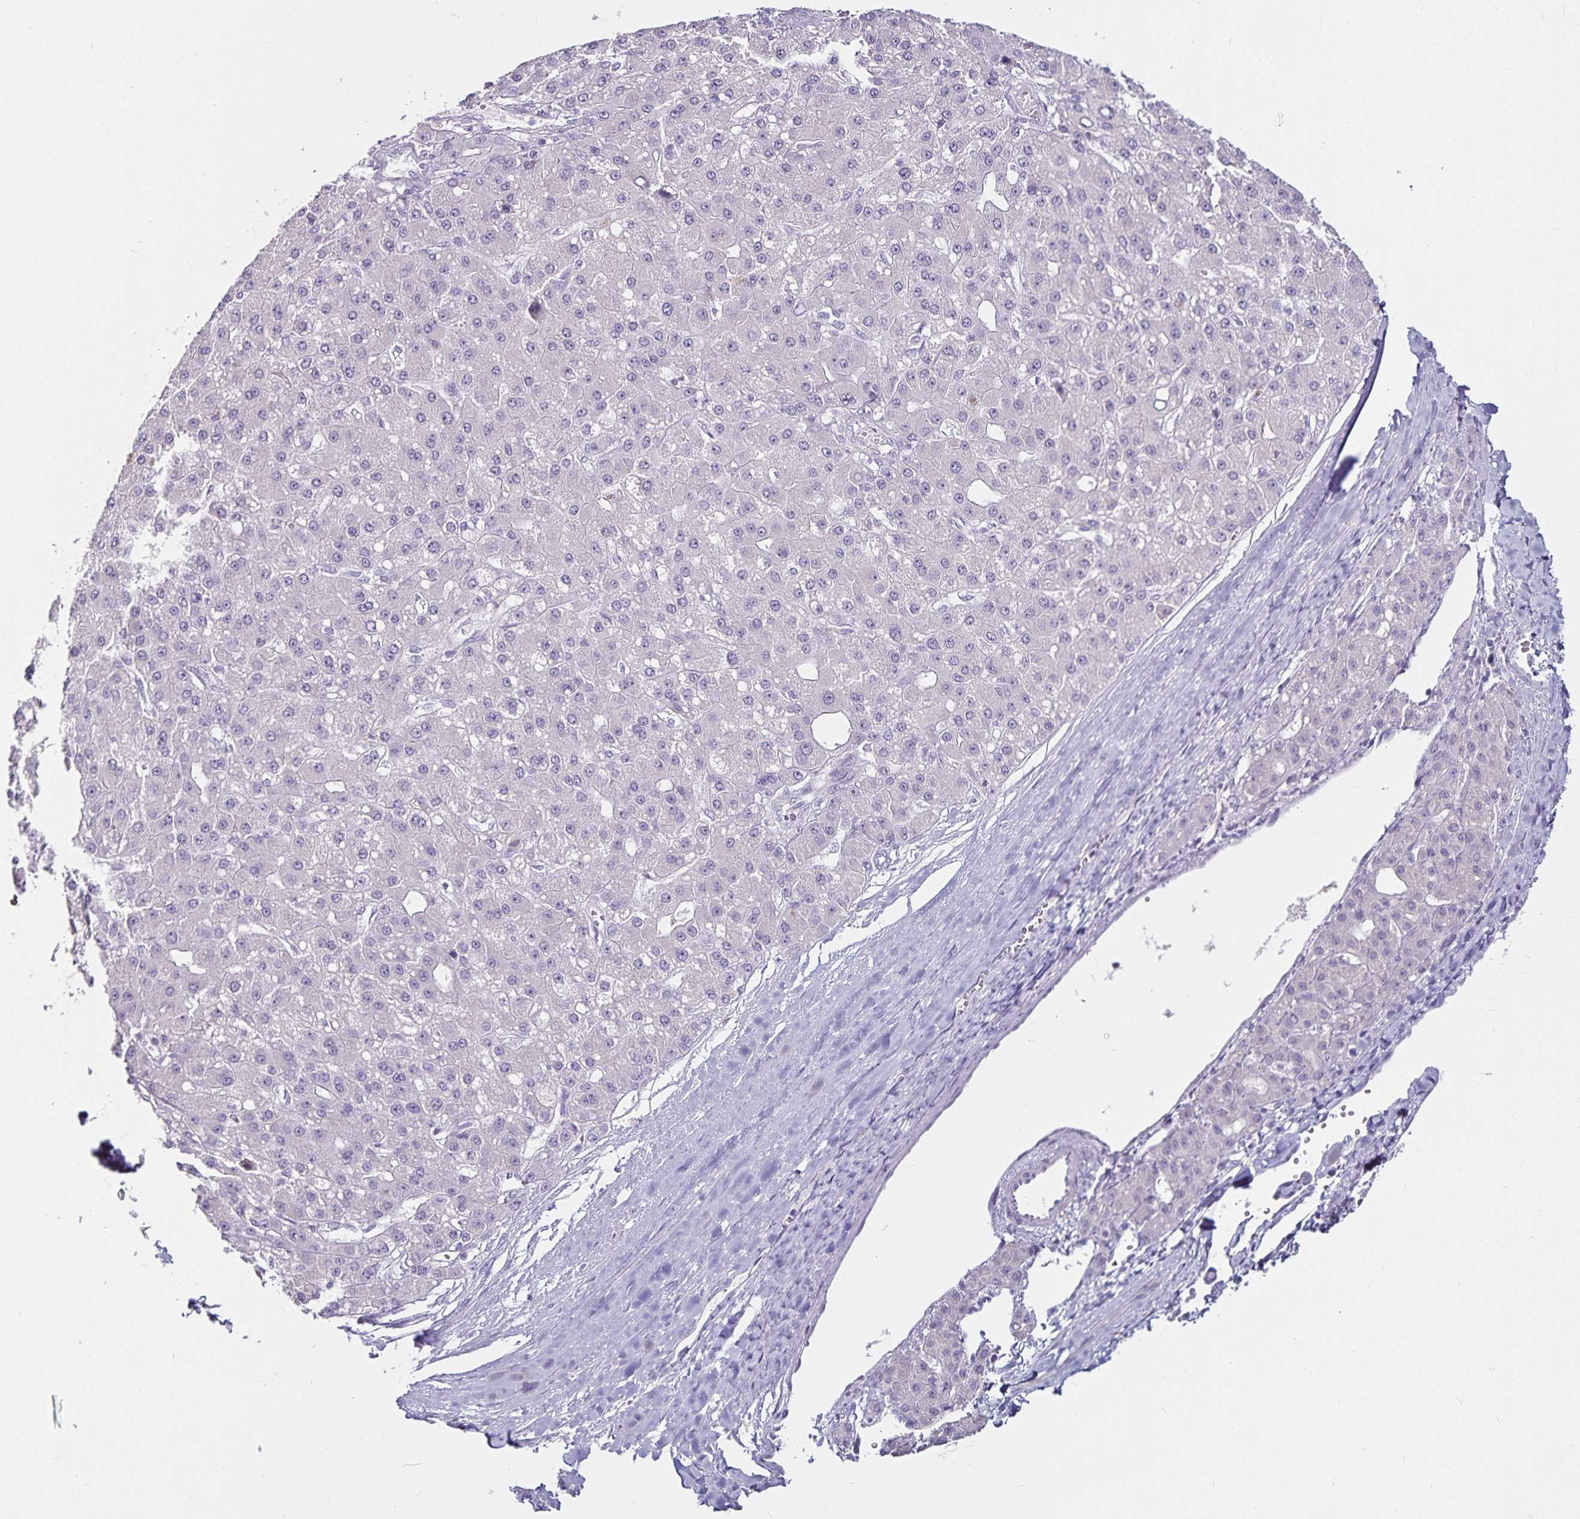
{"staining": {"intensity": "negative", "quantity": "none", "location": "none"}, "tissue": "liver cancer", "cell_type": "Tumor cells", "image_type": "cancer", "snomed": [{"axis": "morphology", "description": "Carcinoma, Hepatocellular, NOS"}, {"axis": "topography", "description": "Liver"}], "caption": "Photomicrograph shows no protein expression in tumor cells of liver cancer tissue.", "gene": "CA12", "patient": {"sex": "male", "age": 67}}